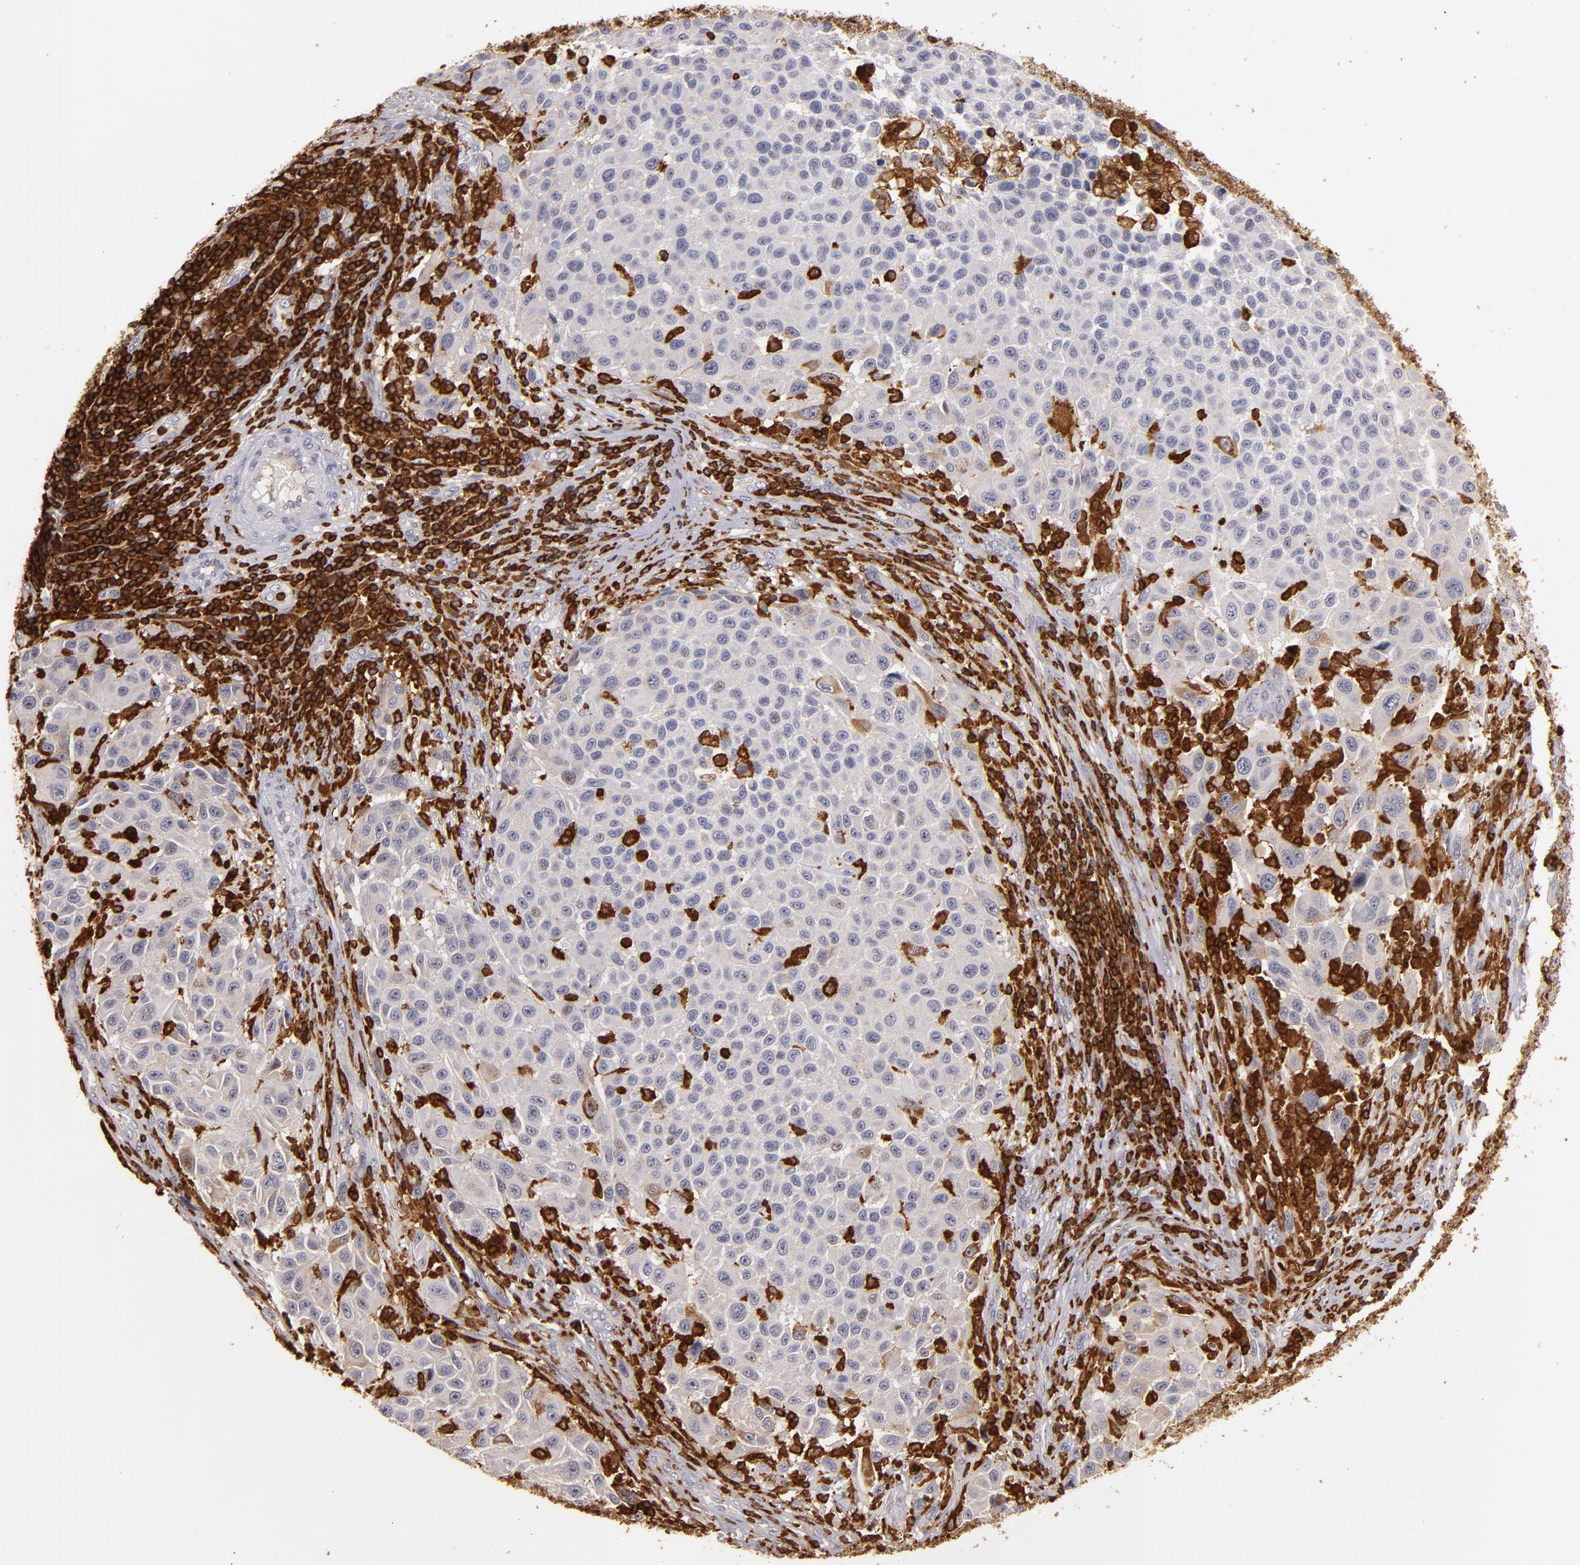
{"staining": {"intensity": "weak", "quantity": "<25%", "location": "cytoplasmic/membranous,nuclear"}, "tissue": "melanoma", "cell_type": "Tumor cells", "image_type": "cancer", "snomed": [{"axis": "morphology", "description": "Malignant melanoma, Metastatic site"}, {"axis": "topography", "description": "Lymph node"}], "caption": "Image shows no significant protein expression in tumor cells of melanoma.", "gene": "WAS", "patient": {"sex": "male", "age": 61}}